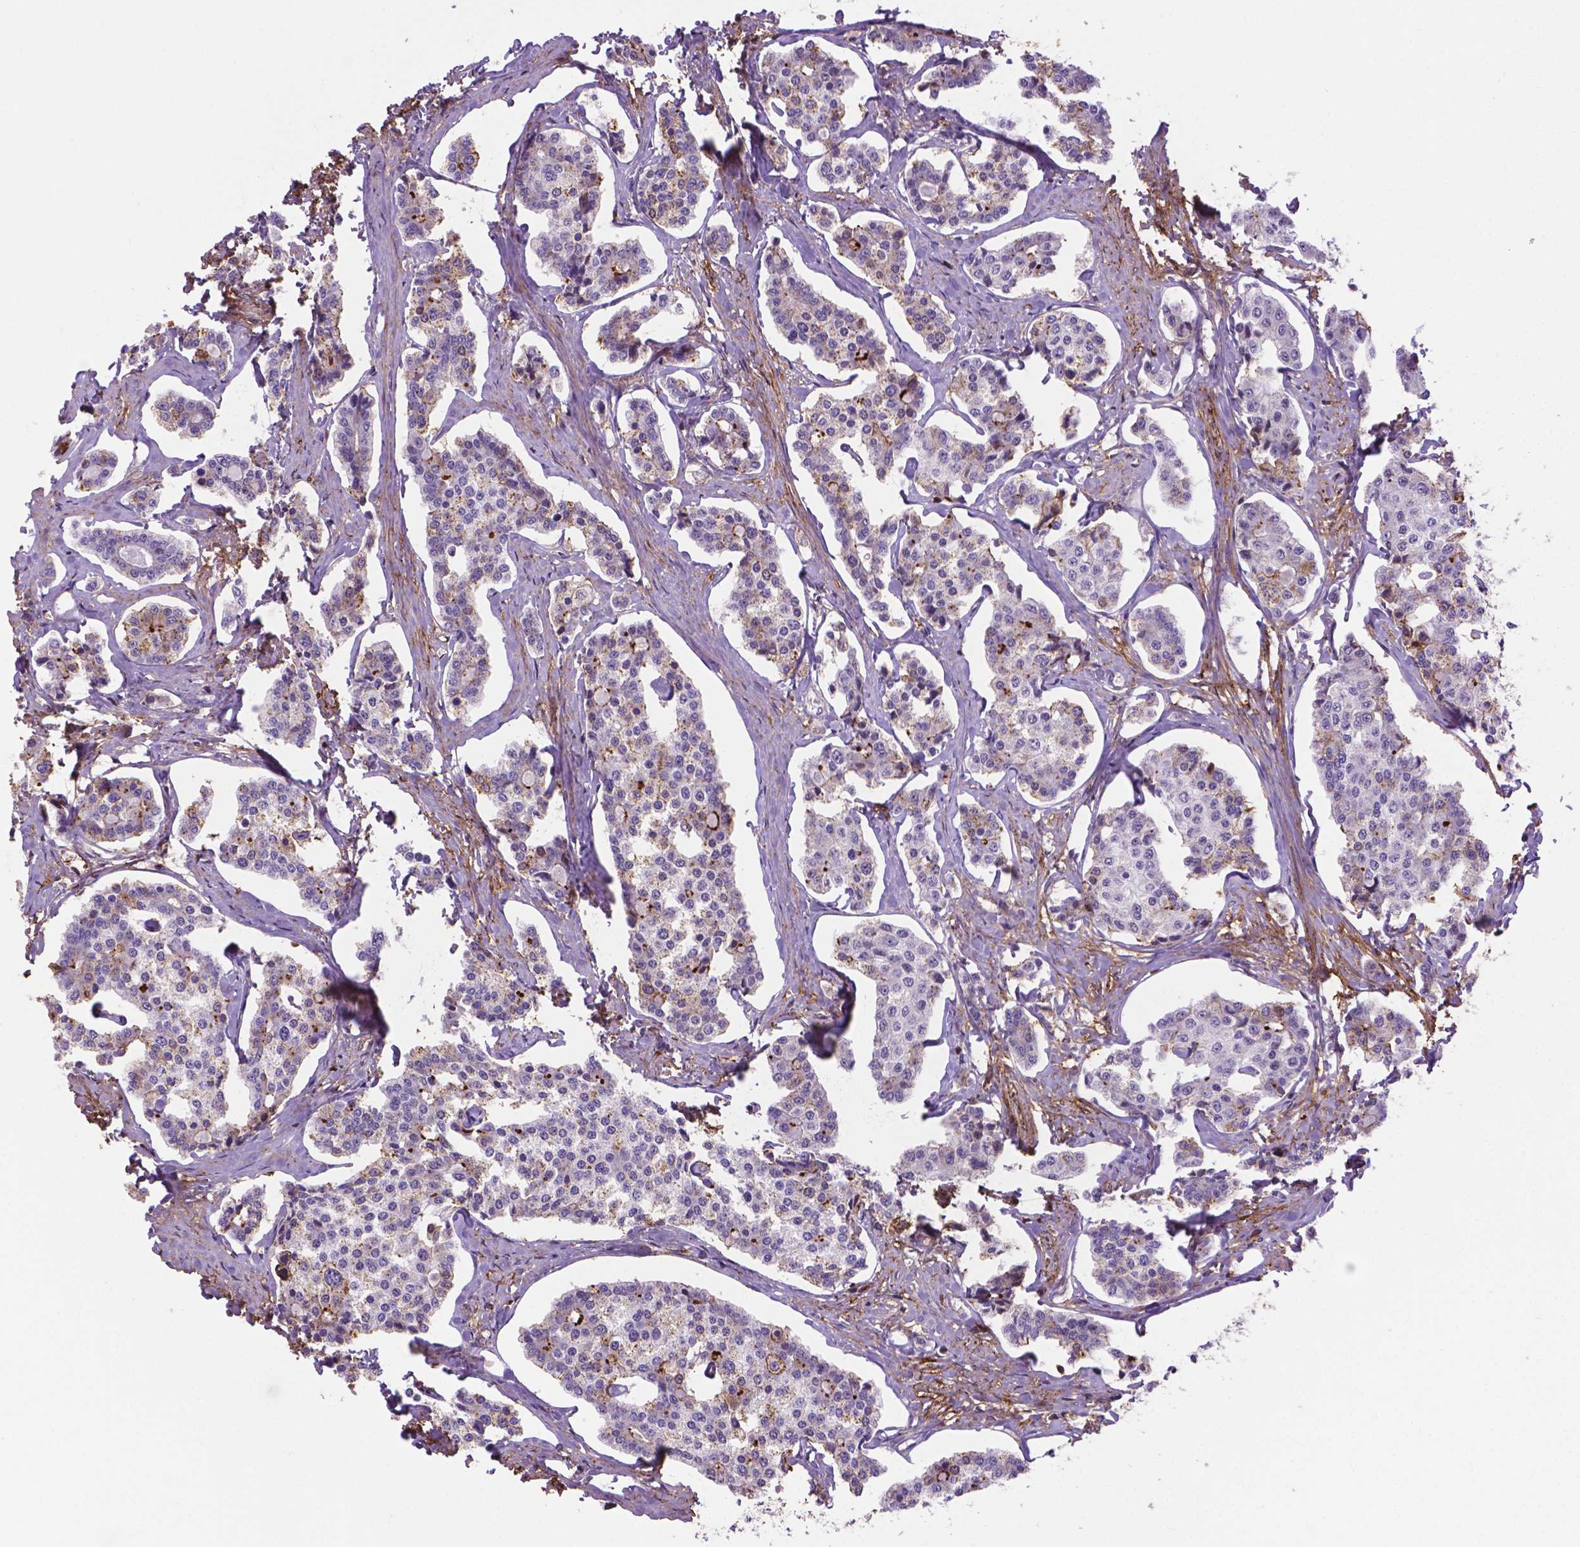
{"staining": {"intensity": "negative", "quantity": "none", "location": "none"}, "tissue": "carcinoid", "cell_type": "Tumor cells", "image_type": "cancer", "snomed": [{"axis": "morphology", "description": "Carcinoid, malignant, NOS"}, {"axis": "topography", "description": "Small intestine"}], "caption": "IHC photomicrograph of neoplastic tissue: human carcinoid (malignant) stained with DAB (3,3'-diaminobenzidine) shows no significant protein staining in tumor cells.", "gene": "ACAD10", "patient": {"sex": "female", "age": 65}}